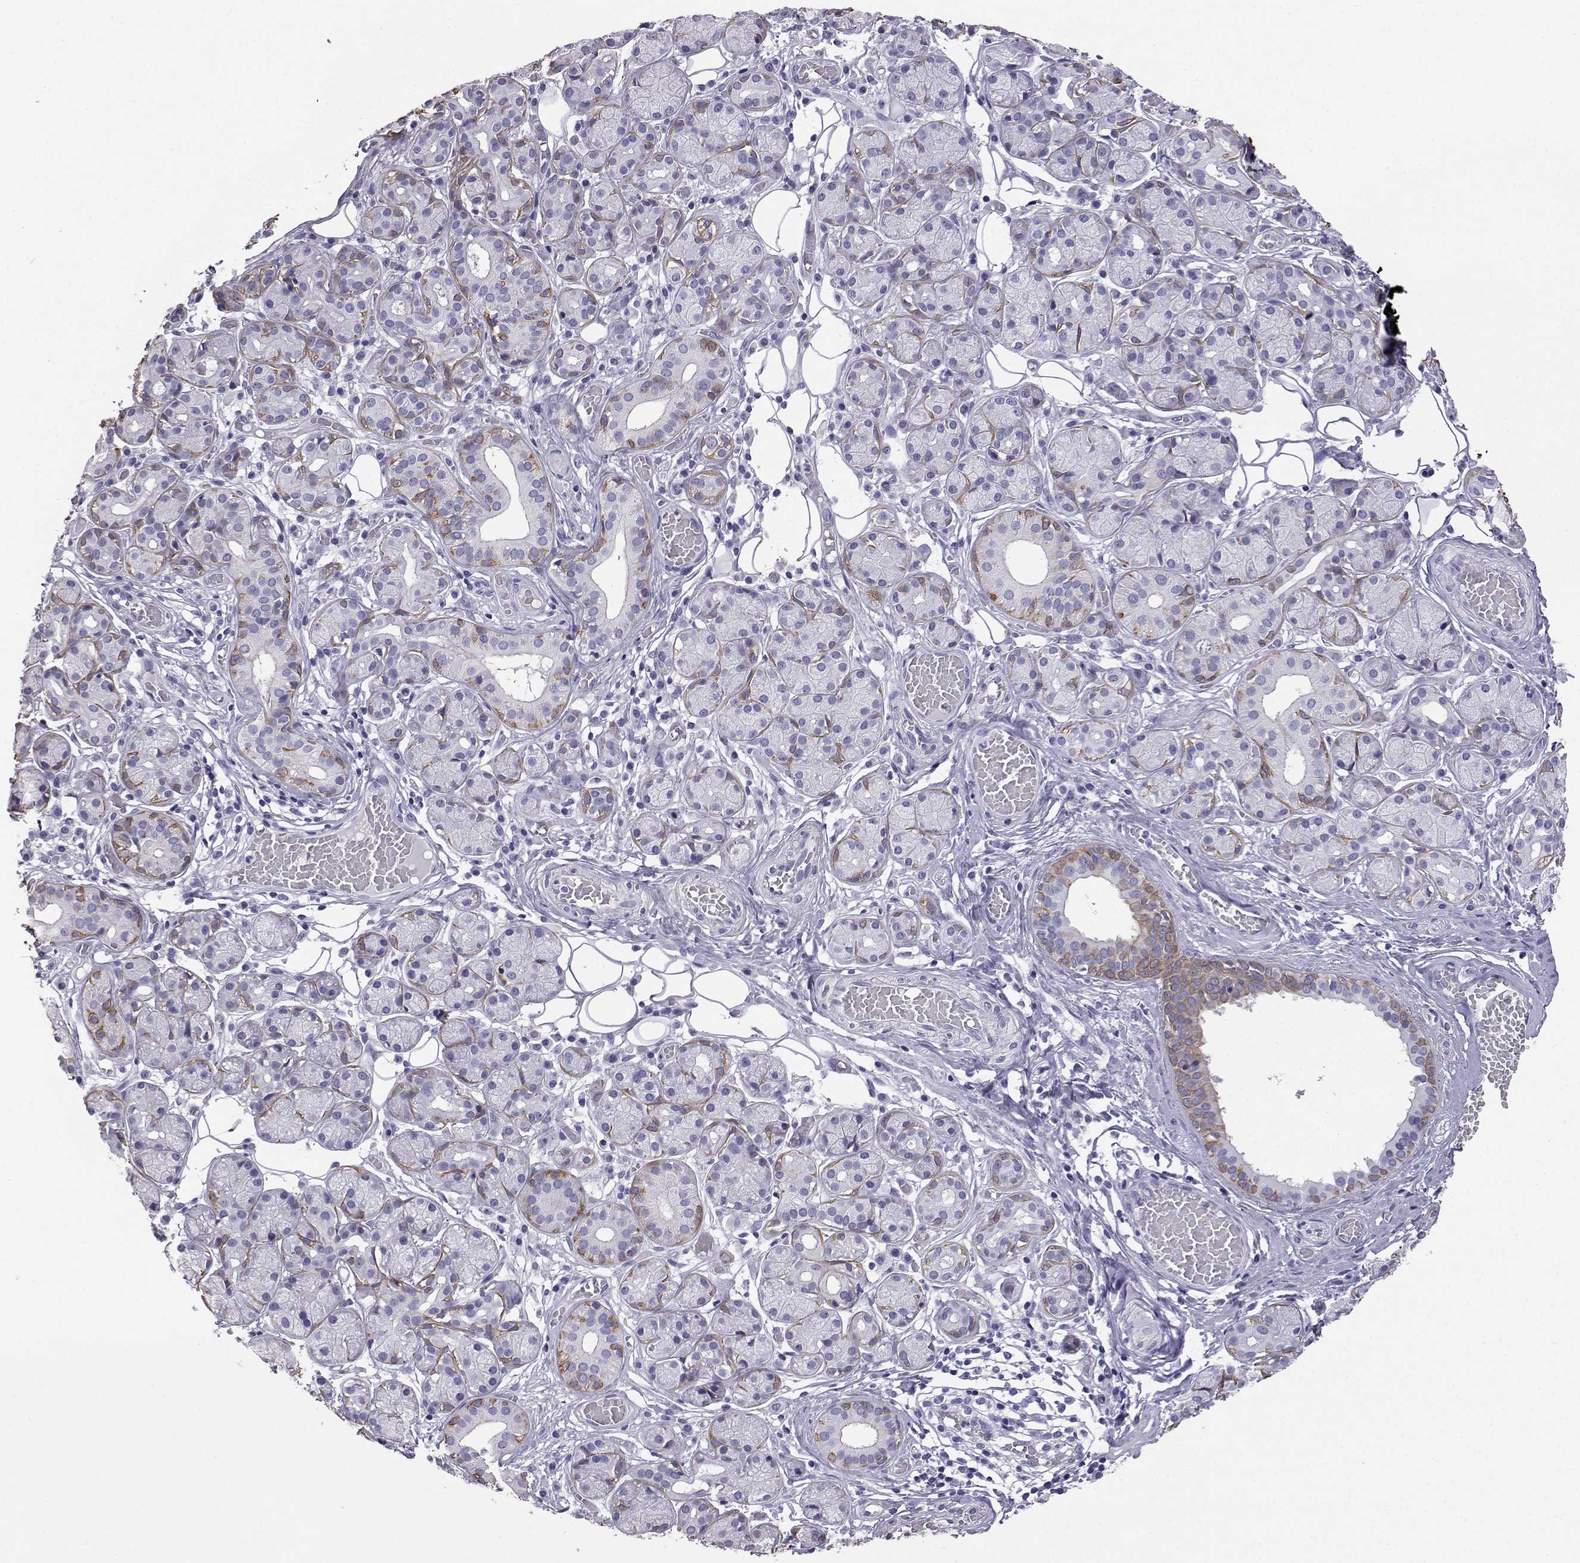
{"staining": {"intensity": "moderate", "quantity": "<25%", "location": "cytoplasmic/membranous,nuclear"}, "tissue": "salivary gland", "cell_type": "Glandular cells", "image_type": "normal", "snomed": [{"axis": "morphology", "description": "Normal tissue, NOS"}, {"axis": "topography", "description": "Salivary gland"}, {"axis": "topography", "description": "Peripheral nerve tissue"}], "caption": "DAB immunohistochemical staining of unremarkable human salivary gland displays moderate cytoplasmic/membranous,nuclear protein staining in approximately <25% of glandular cells. The protein of interest is shown in brown color, while the nuclei are stained blue.", "gene": "AKR1B1", "patient": {"sex": "male", "age": 71}}